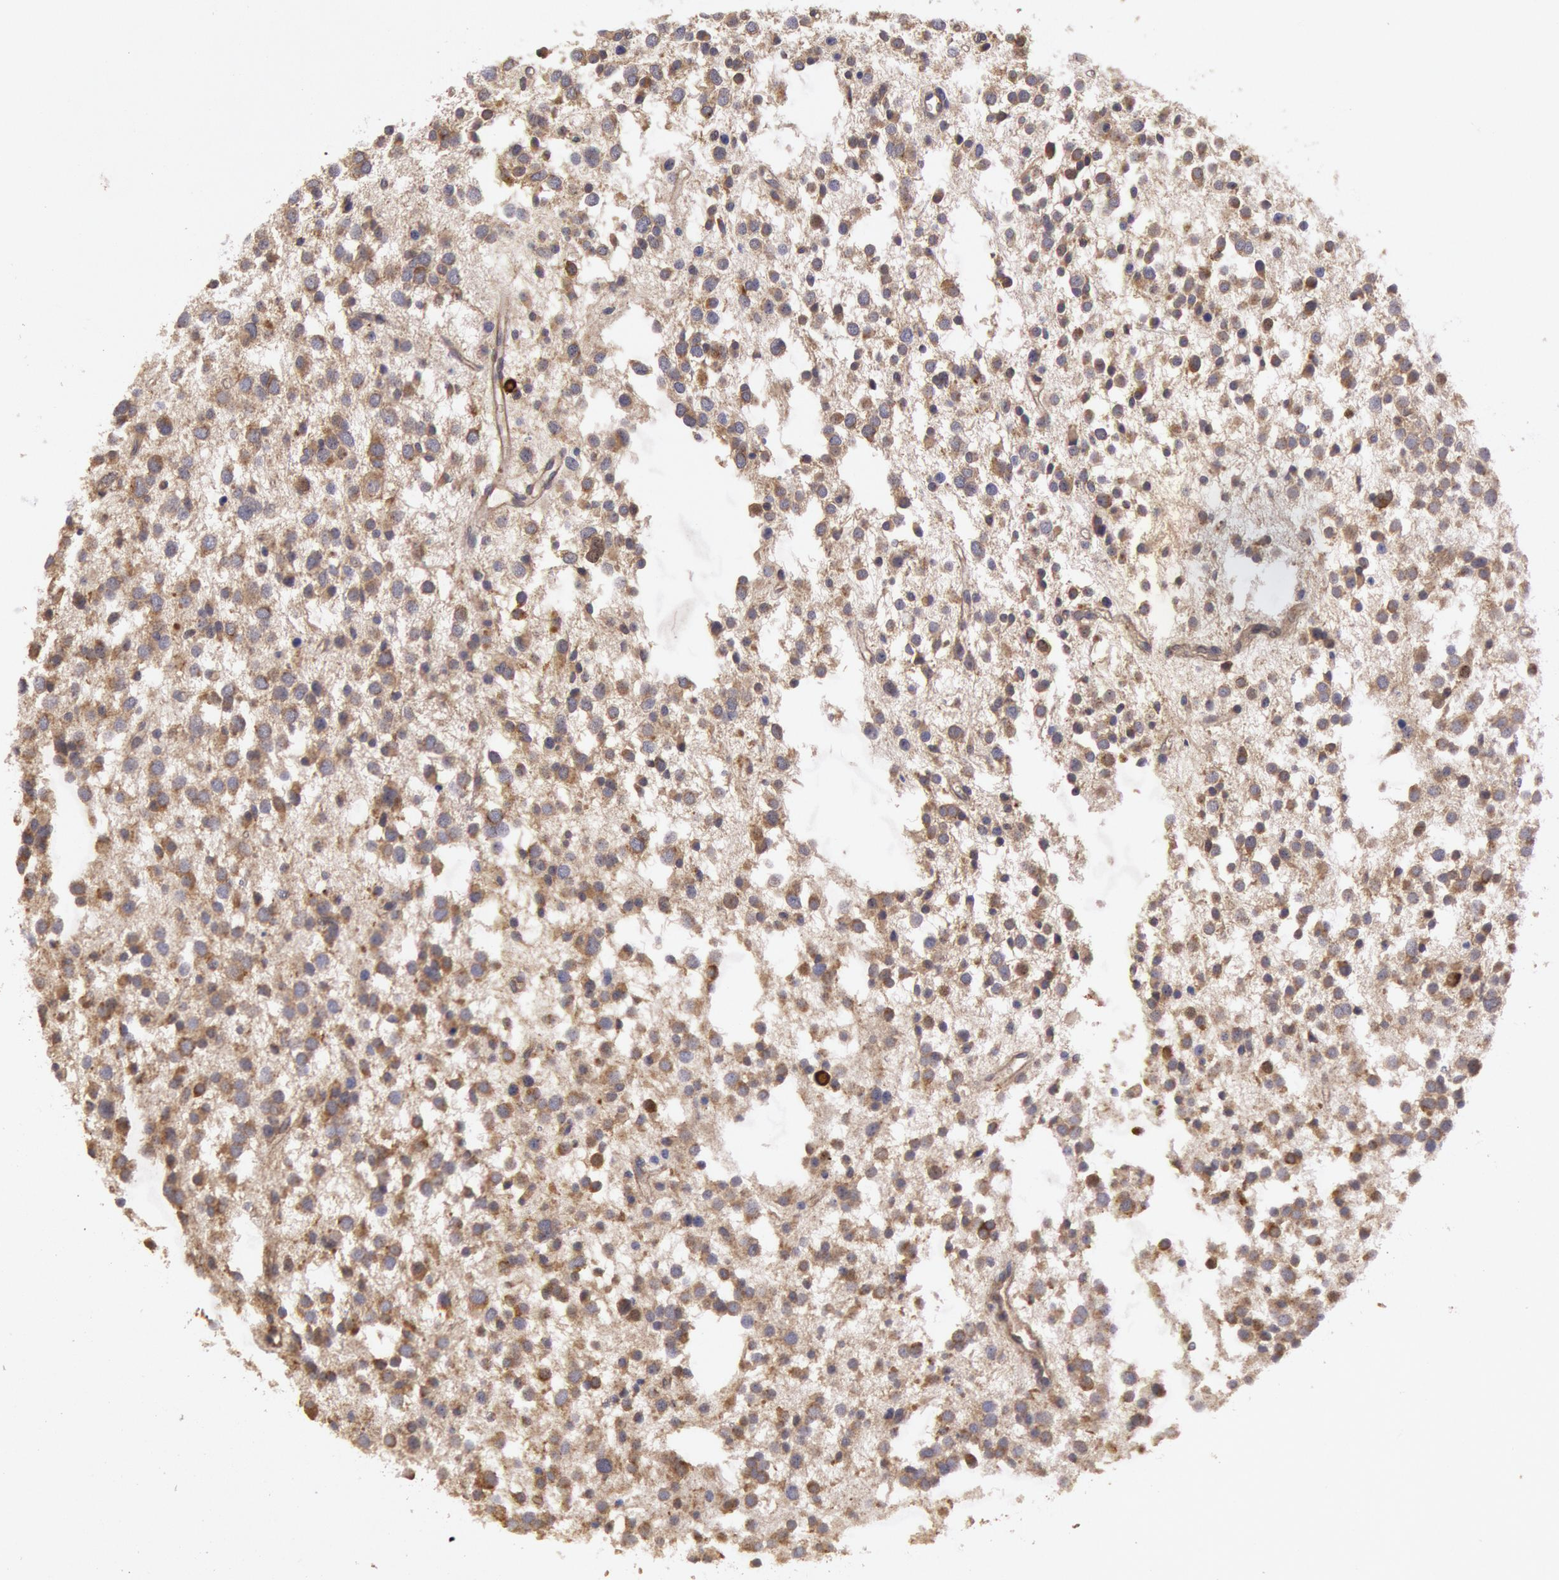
{"staining": {"intensity": "weak", "quantity": "25%-75%", "location": "cytoplasmic/membranous"}, "tissue": "glioma", "cell_type": "Tumor cells", "image_type": "cancer", "snomed": [{"axis": "morphology", "description": "Glioma, malignant, Low grade"}, {"axis": "topography", "description": "Brain"}], "caption": "Malignant glioma (low-grade) was stained to show a protein in brown. There is low levels of weak cytoplasmic/membranous positivity in about 25%-75% of tumor cells.", "gene": "AMOTL1", "patient": {"sex": "female", "age": 36}}